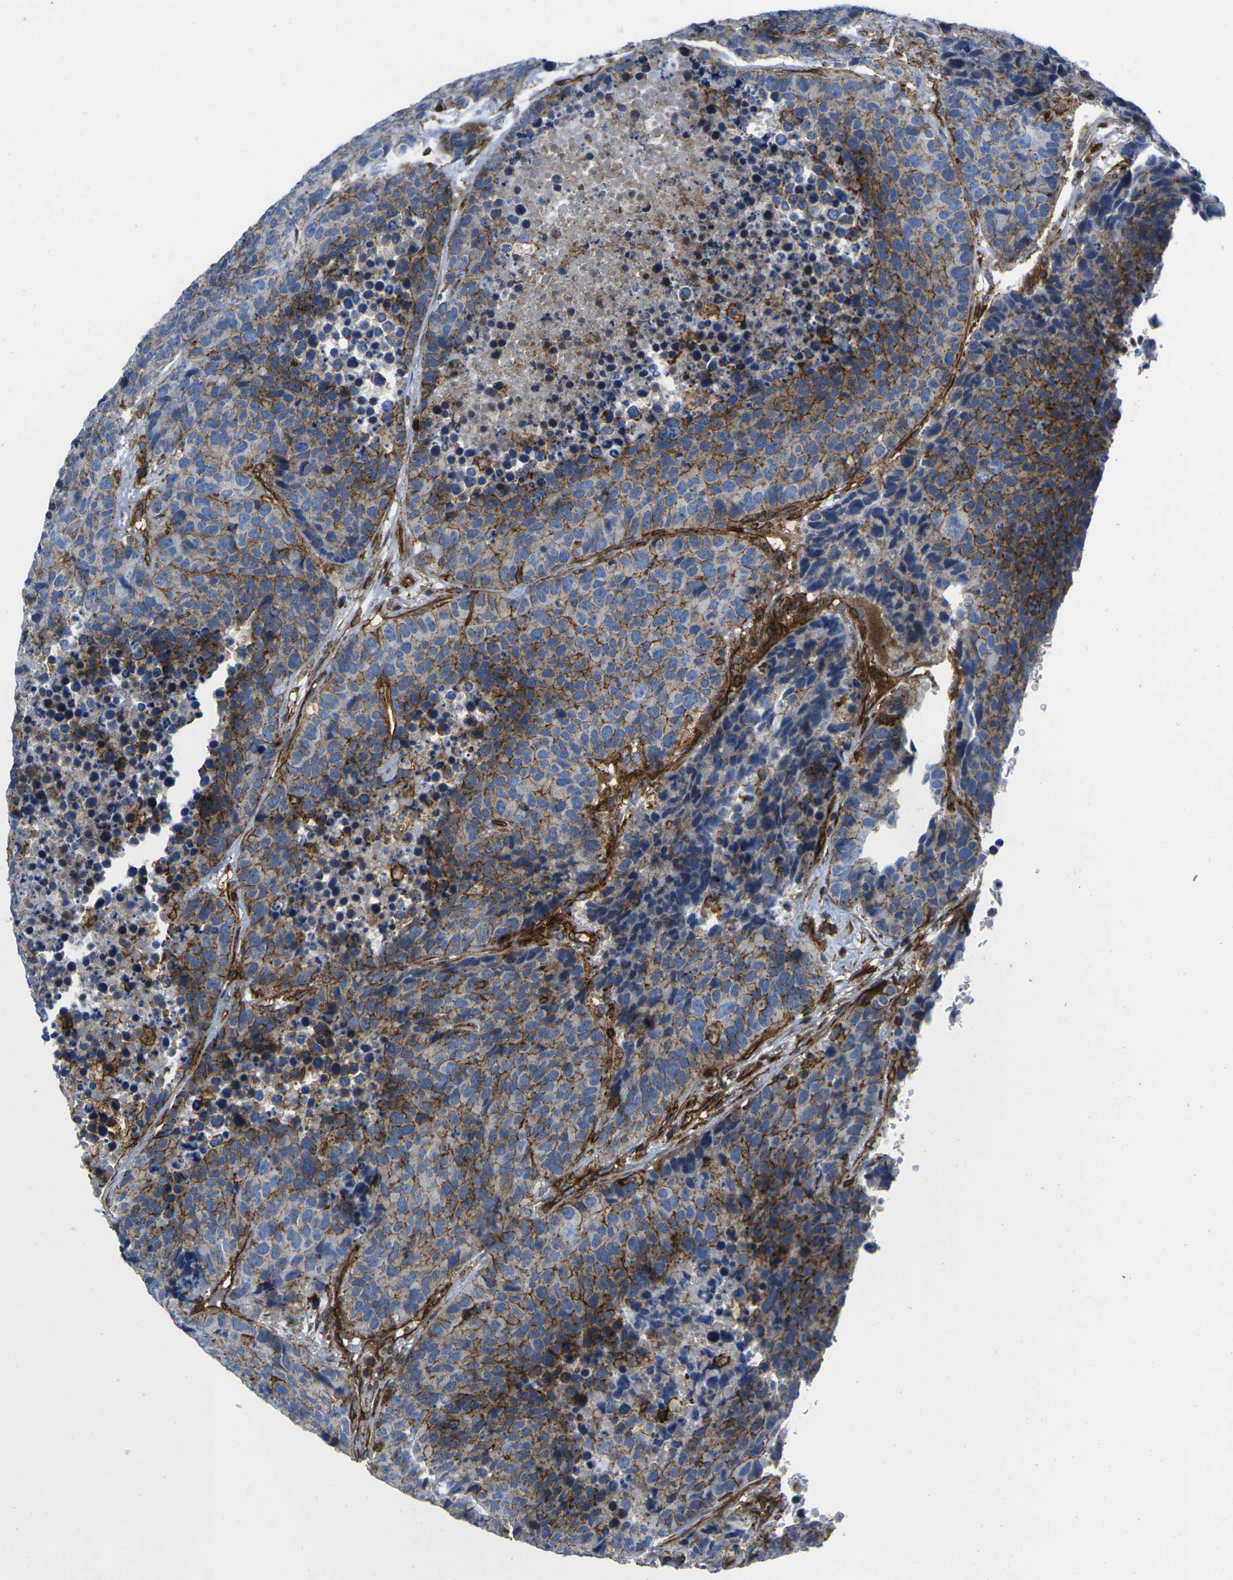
{"staining": {"intensity": "strong", "quantity": ">75%", "location": "cytoplasmic/membranous"}, "tissue": "carcinoid", "cell_type": "Tumor cells", "image_type": "cancer", "snomed": [{"axis": "morphology", "description": "Carcinoid, malignant, NOS"}, {"axis": "topography", "description": "Lung"}], "caption": "Immunohistochemical staining of human carcinoid displays strong cytoplasmic/membranous protein positivity in about >75% of tumor cells.", "gene": "IQGAP1", "patient": {"sex": "male", "age": 60}}